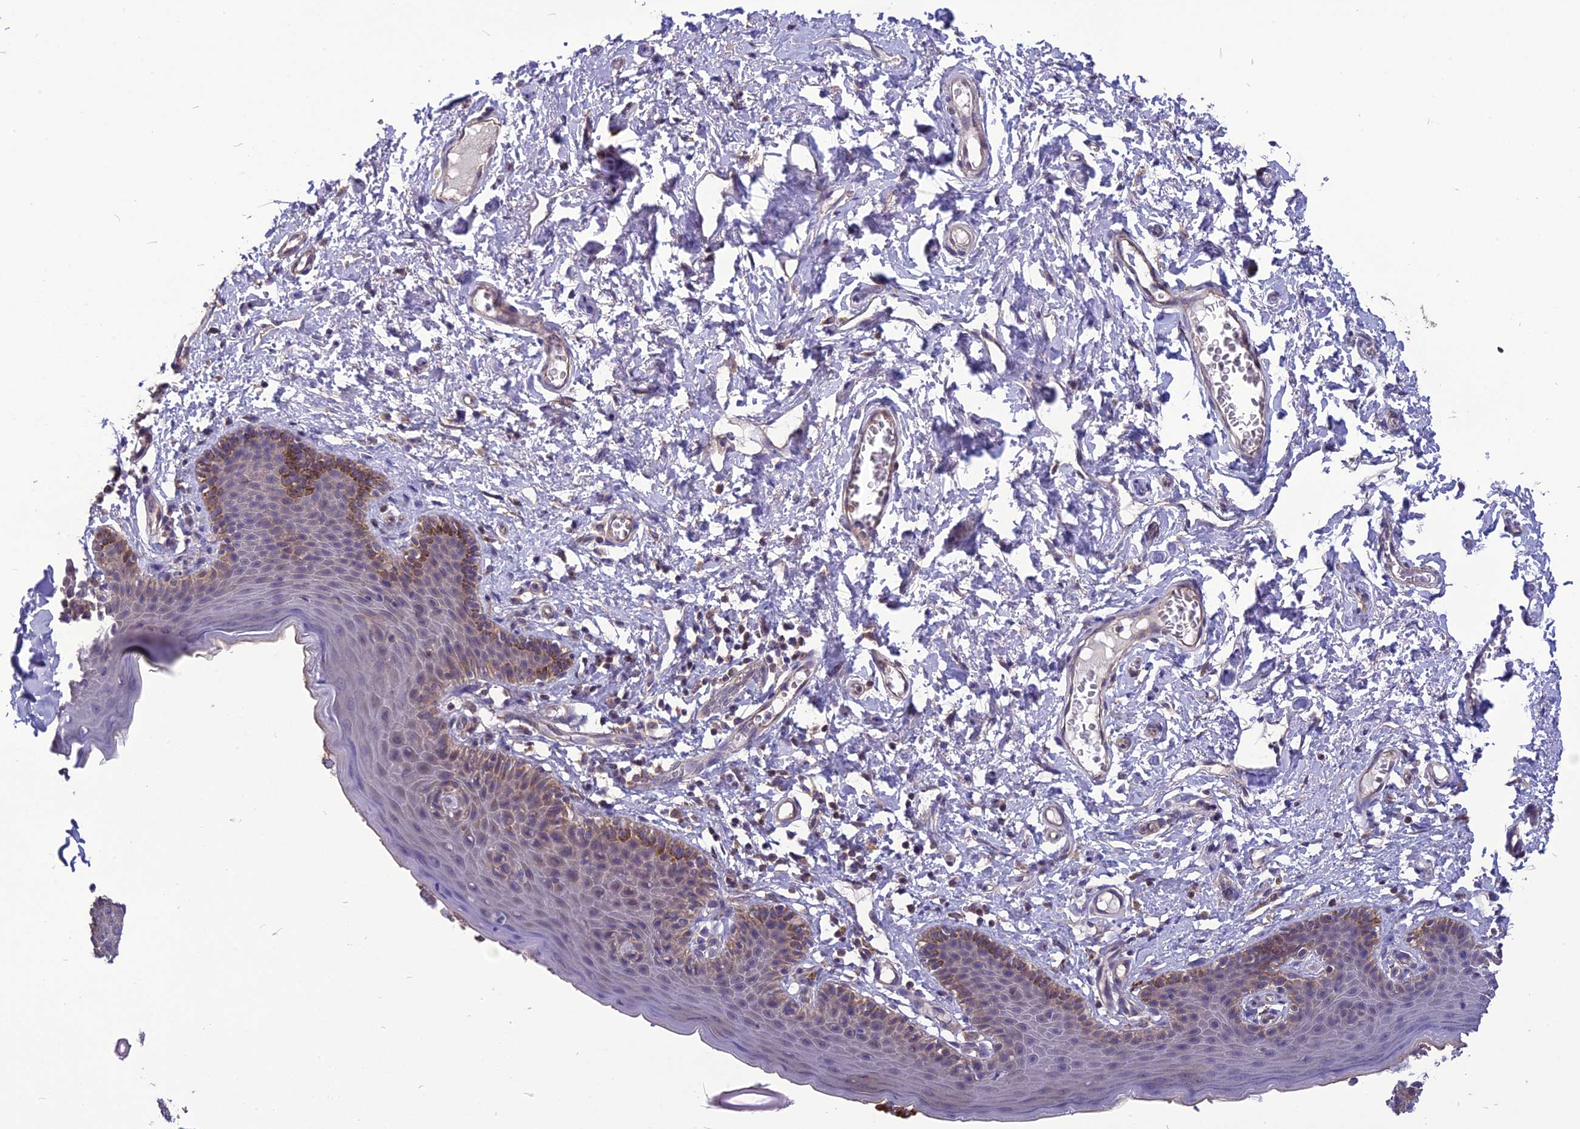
{"staining": {"intensity": "moderate", "quantity": "25%-75%", "location": "cytoplasmic/membranous"}, "tissue": "skin", "cell_type": "Epidermal cells", "image_type": "normal", "snomed": [{"axis": "morphology", "description": "Normal tissue, NOS"}, {"axis": "topography", "description": "Vulva"}], "caption": "Immunohistochemistry micrograph of unremarkable skin: human skin stained using immunohistochemistry shows medium levels of moderate protein expression localized specifically in the cytoplasmic/membranous of epidermal cells, appearing as a cytoplasmic/membranous brown color.", "gene": "PSMF1", "patient": {"sex": "female", "age": 66}}